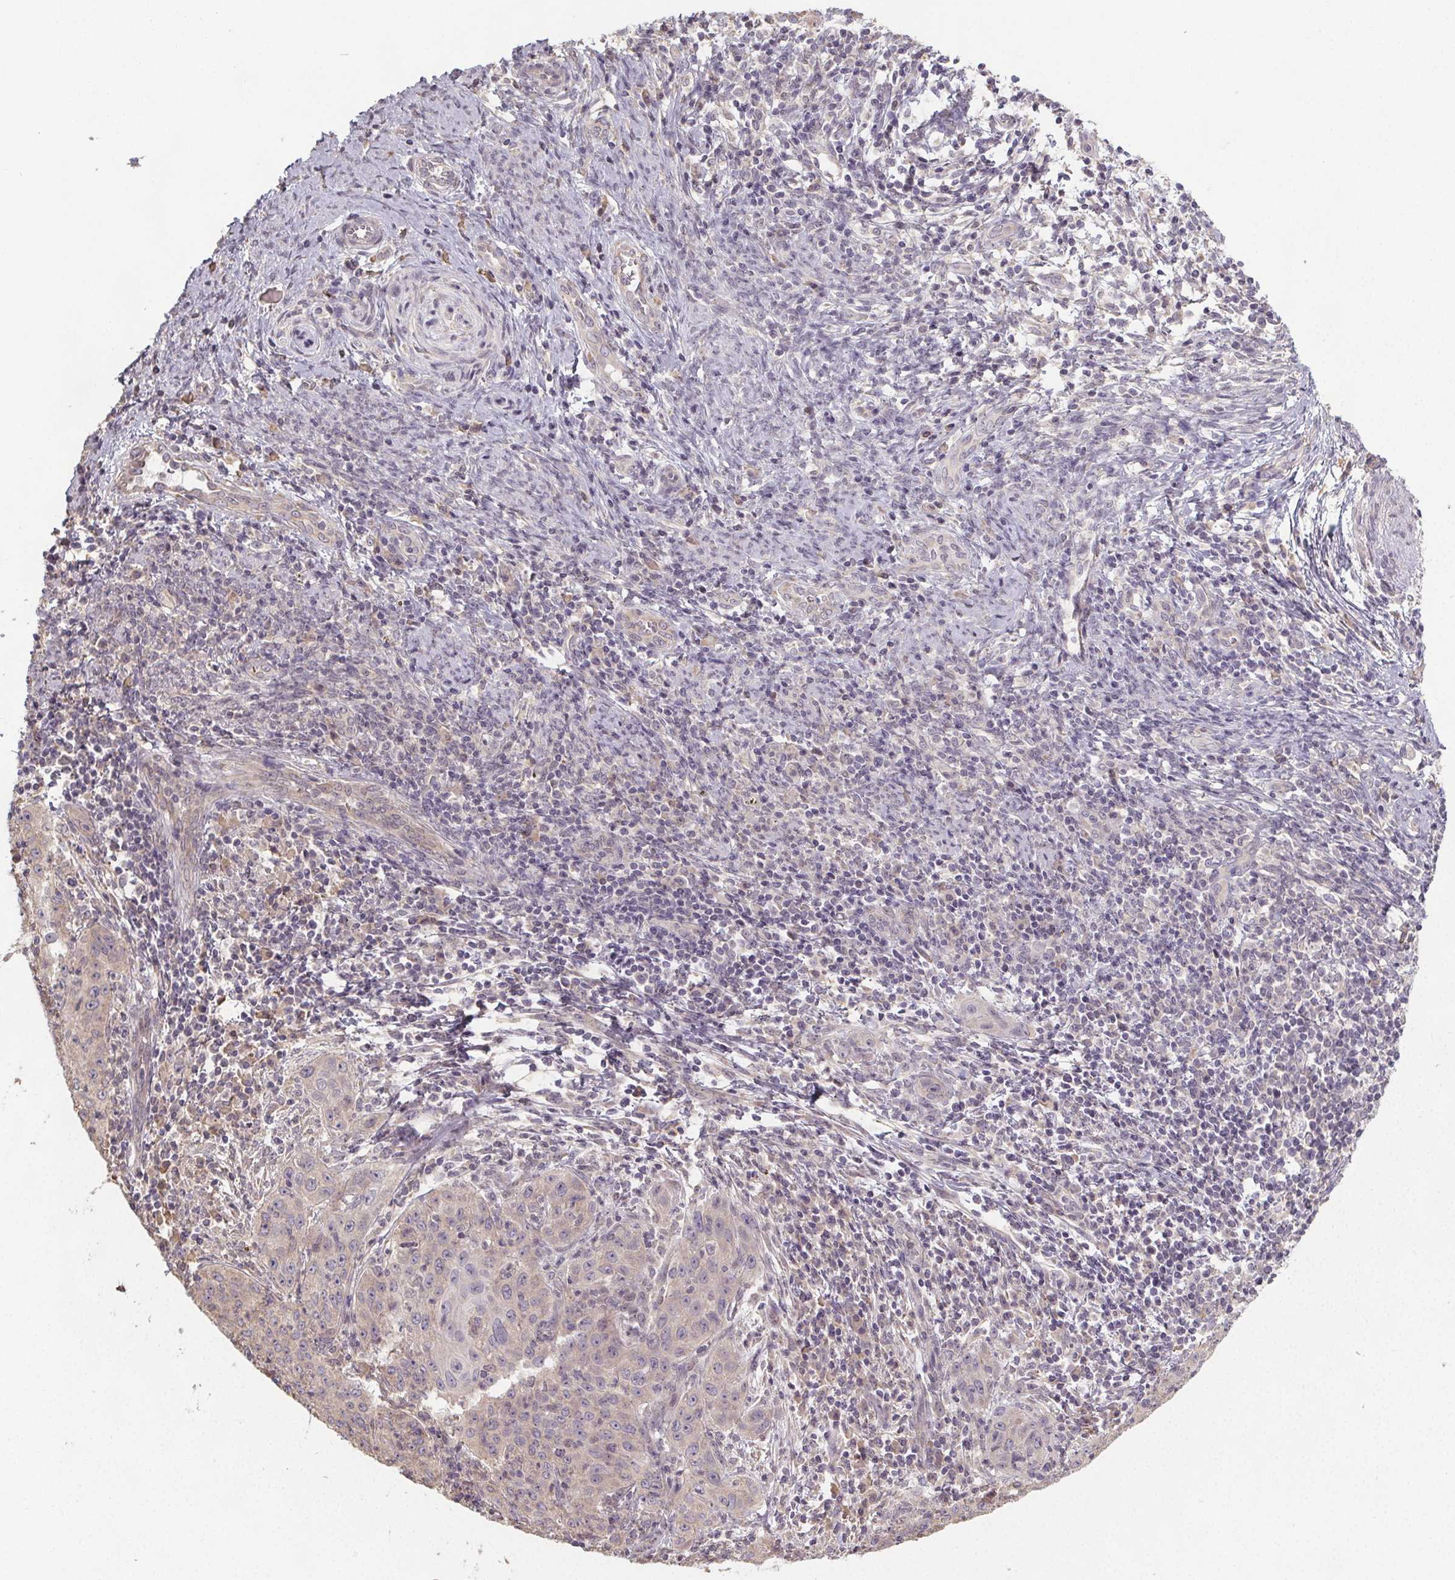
{"staining": {"intensity": "negative", "quantity": "none", "location": "none"}, "tissue": "cervical cancer", "cell_type": "Tumor cells", "image_type": "cancer", "snomed": [{"axis": "morphology", "description": "Squamous cell carcinoma, NOS"}, {"axis": "topography", "description": "Cervix"}], "caption": "High magnification brightfield microscopy of squamous cell carcinoma (cervical) stained with DAB (brown) and counterstained with hematoxylin (blue): tumor cells show no significant staining.", "gene": "SLC26A2", "patient": {"sex": "female", "age": 30}}